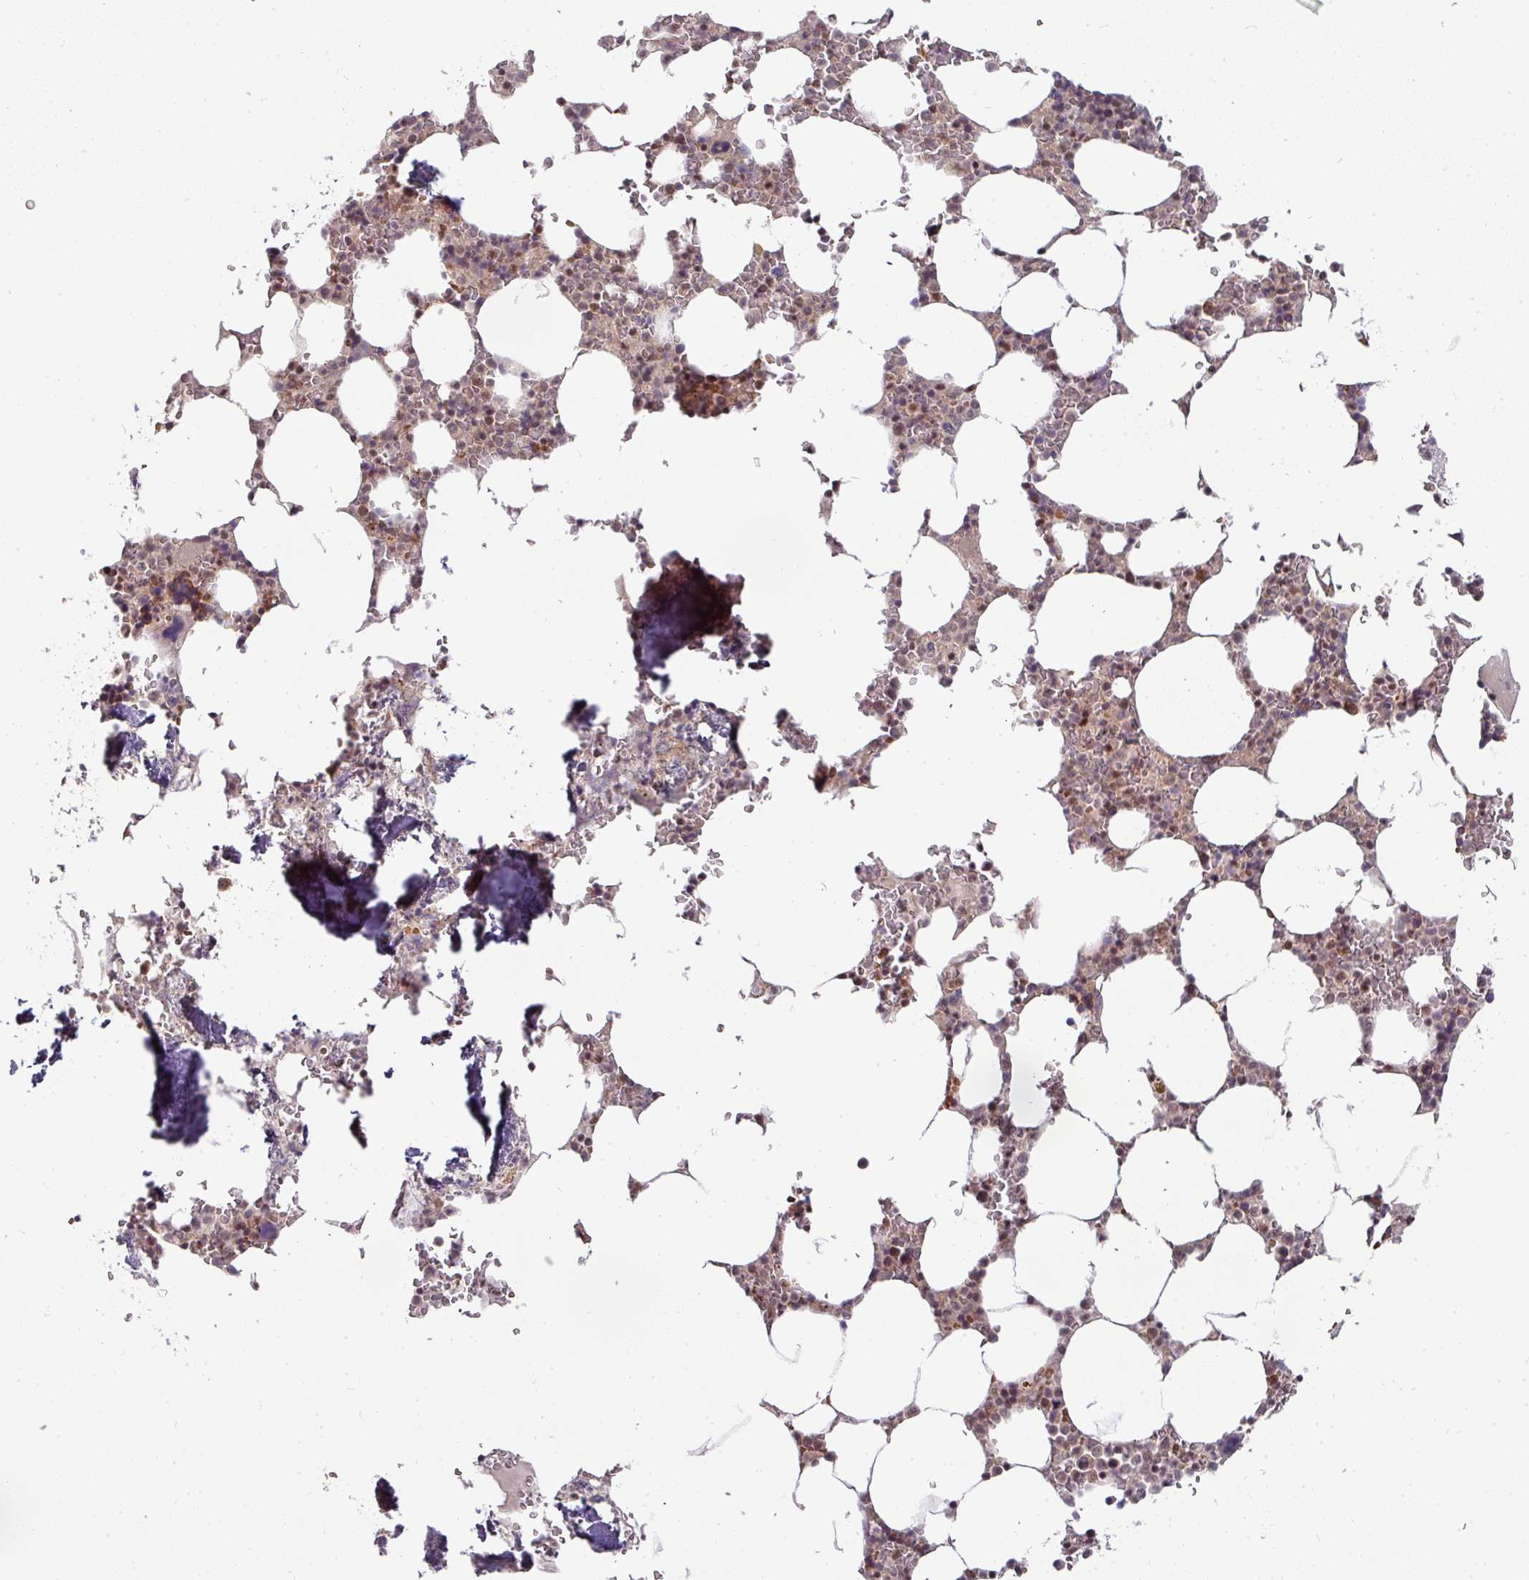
{"staining": {"intensity": "moderate", "quantity": "25%-75%", "location": "nuclear"}, "tissue": "bone marrow", "cell_type": "Hematopoietic cells", "image_type": "normal", "snomed": [{"axis": "morphology", "description": "Normal tissue, NOS"}, {"axis": "topography", "description": "Bone marrow"}], "caption": "Benign bone marrow displays moderate nuclear staining in about 25%-75% of hematopoietic cells, visualized by immunohistochemistry. Using DAB (3,3'-diaminobenzidine) (brown) and hematoxylin (blue) stains, captured at high magnification using brightfield microscopy.", "gene": "NCOA5", "patient": {"sex": "male", "age": 64}}